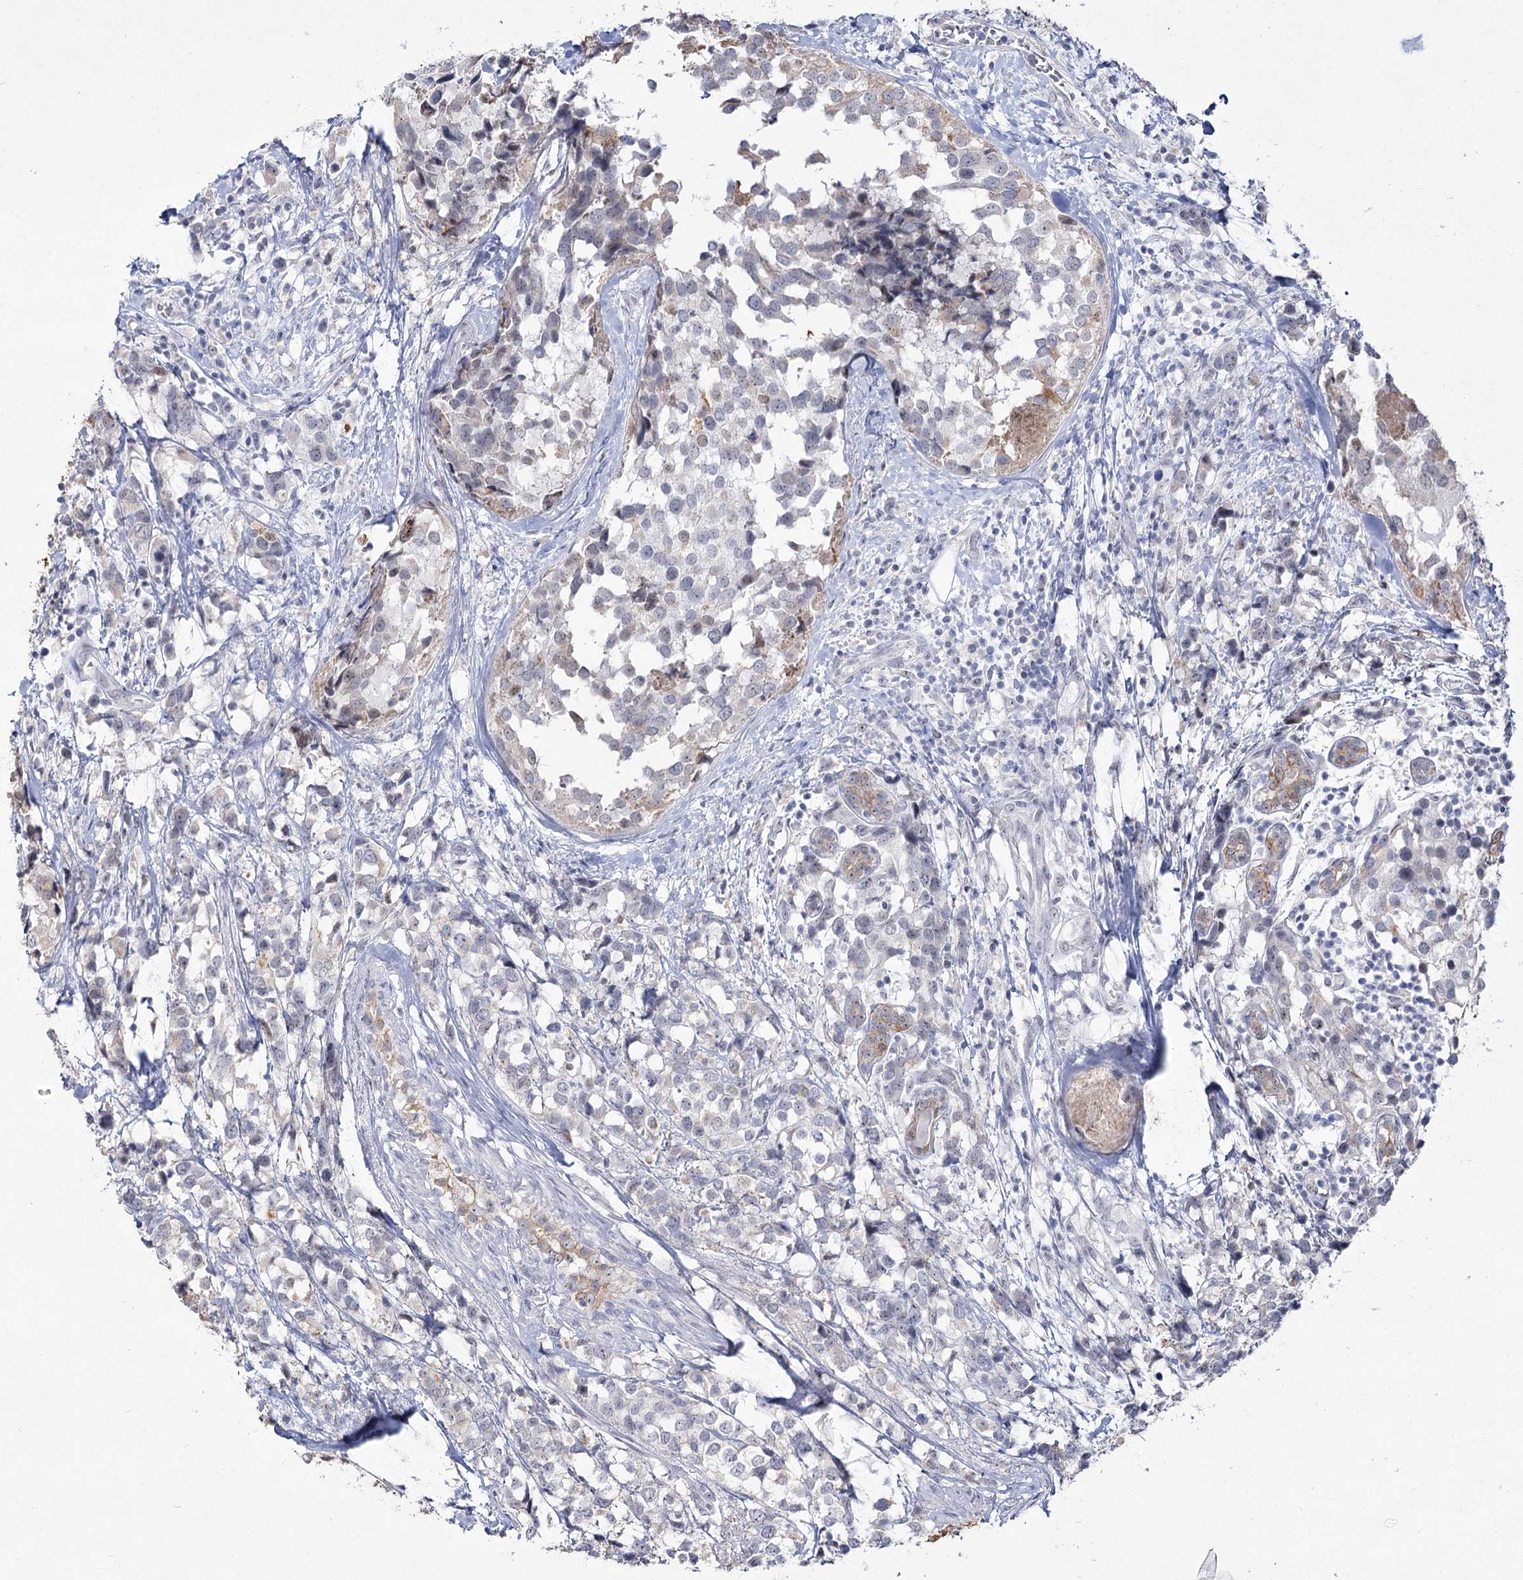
{"staining": {"intensity": "weak", "quantity": "<25%", "location": "cytoplasmic/membranous"}, "tissue": "breast cancer", "cell_type": "Tumor cells", "image_type": "cancer", "snomed": [{"axis": "morphology", "description": "Lobular carcinoma"}, {"axis": "topography", "description": "Breast"}], "caption": "Breast cancer (lobular carcinoma) was stained to show a protein in brown. There is no significant positivity in tumor cells.", "gene": "DDX50", "patient": {"sex": "female", "age": 59}}